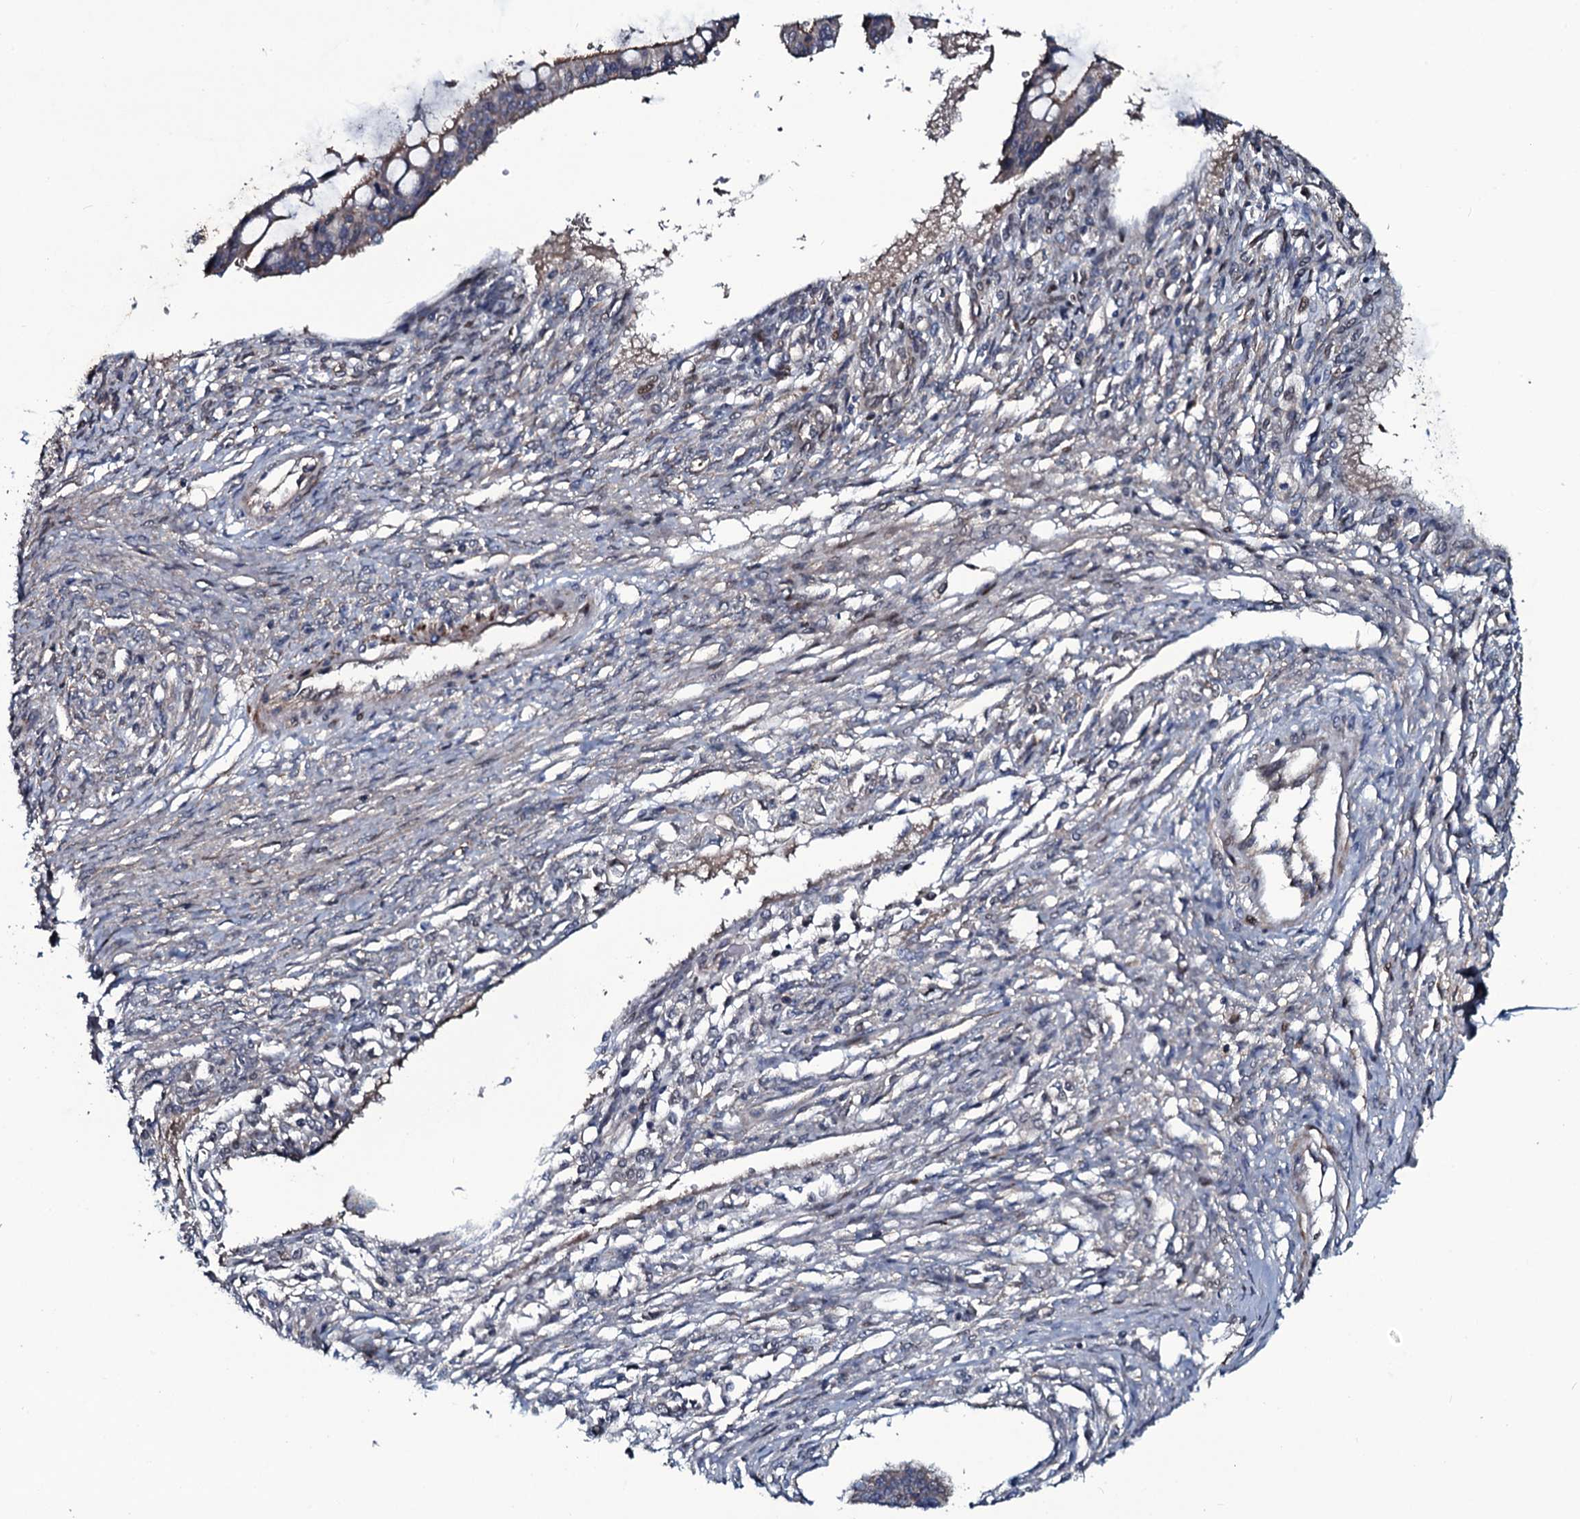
{"staining": {"intensity": "weak", "quantity": "25%-75%", "location": "cytoplasmic/membranous"}, "tissue": "ovarian cancer", "cell_type": "Tumor cells", "image_type": "cancer", "snomed": [{"axis": "morphology", "description": "Cystadenocarcinoma, mucinous, NOS"}, {"axis": "topography", "description": "Ovary"}], "caption": "Approximately 25%-75% of tumor cells in human ovarian cancer (mucinous cystadenocarcinoma) demonstrate weak cytoplasmic/membranous protein expression as visualized by brown immunohistochemical staining.", "gene": "LYG2", "patient": {"sex": "female", "age": 73}}